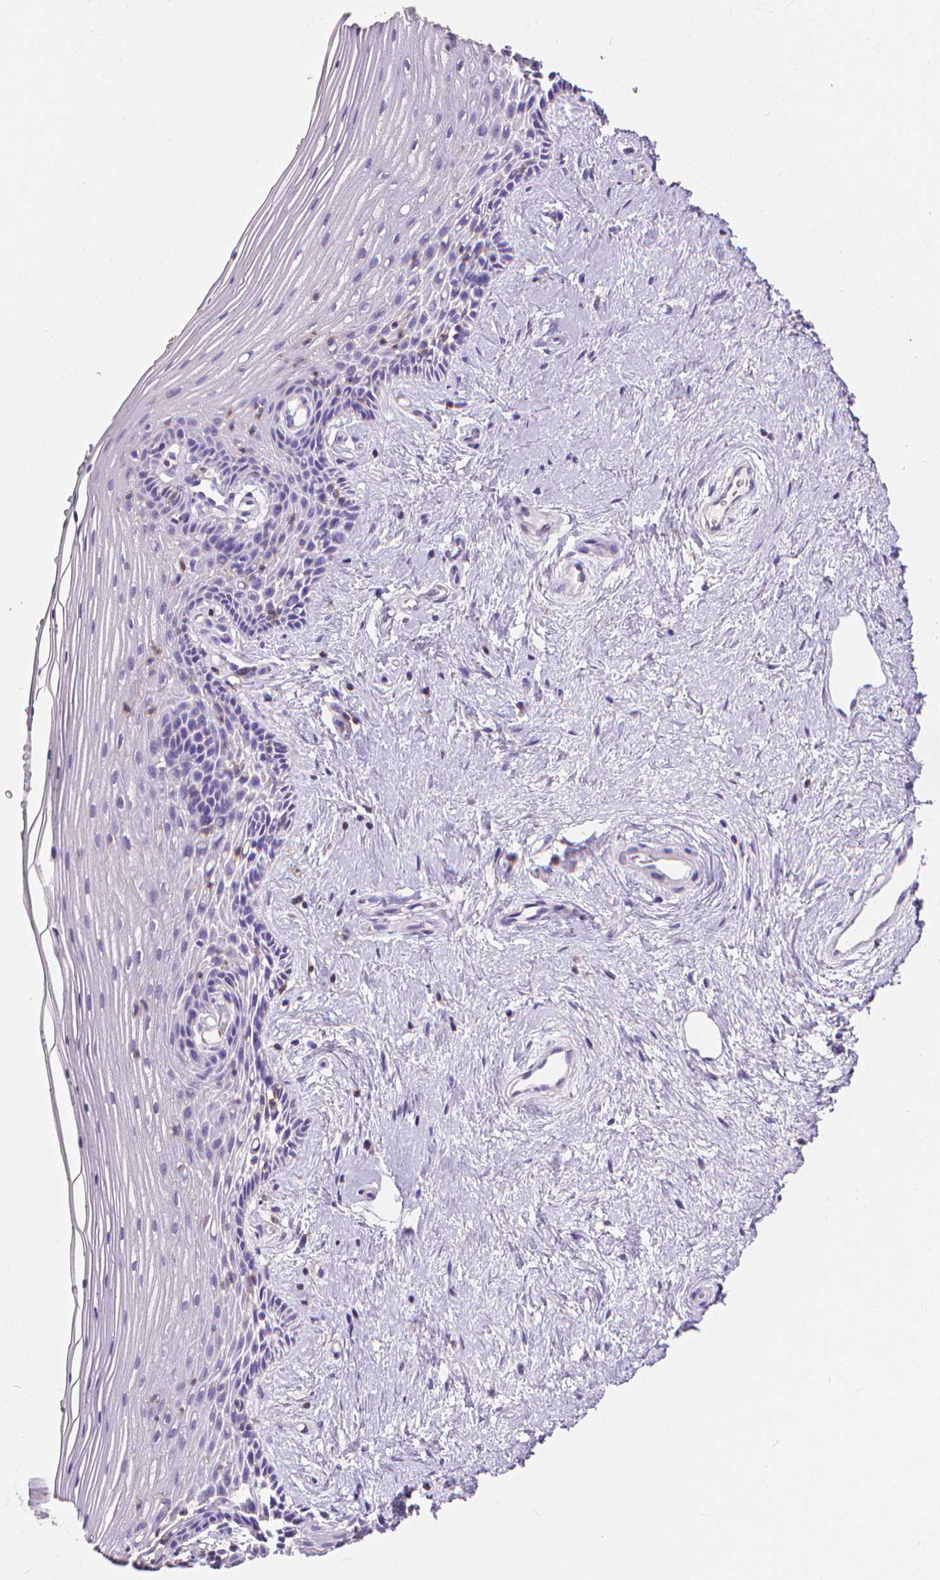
{"staining": {"intensity": "negative", "quantity": "none", "location": "none"}, "tissue": "vagina", "cell_type": "Squamous epithelial cells", "image_type": "normal", "snomed": [{"axis": "morphology", "description": "Normal tissue, NOS"}, {"axis": "topography", "description": "Vagina"}], "caption": "Protein analysis of normal vagina reveals no significant staining in squamous epithelial cells.", "gene": "CD4", "patient": {"sex": "female", "age": 45}}